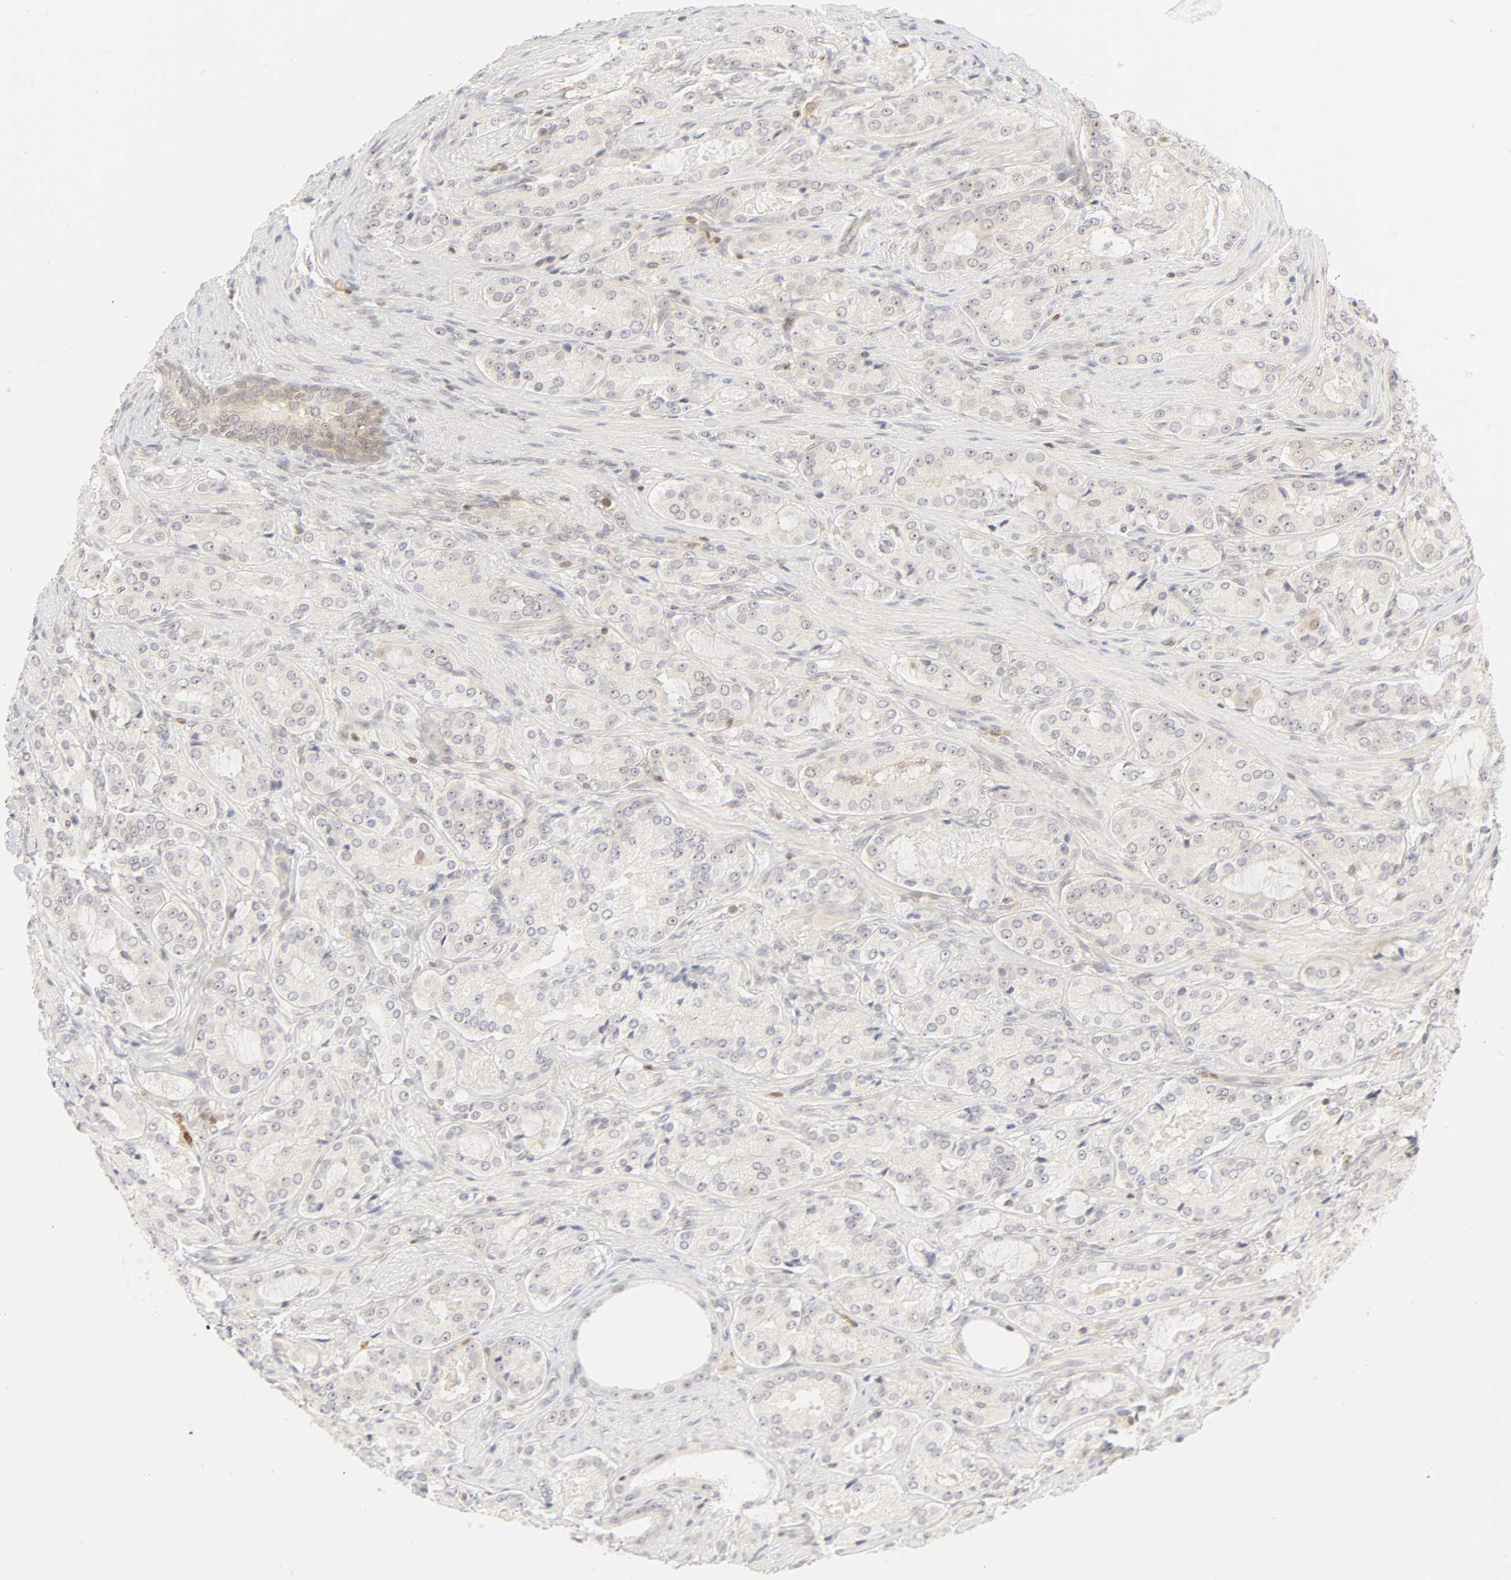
{"staining": {"intensity": "weak", "quantity": "<25%", "location": "cytoplasmic/membranous,nuclear"}, "tissue": "prostate cancer", "cell_type": "Tumor cells", "image_type": "cancer", "snomed": [{"axis": "morphology", "description": "Adenocarcinoma, High grade"}, {"axis": "topography", "description": "Prostate"}], "caption": "The photomicrograph shows no staining of tumor cells in high-grade adenocarcinoma (prostate). (DAB immunohistochemistry with hematoxylin counter stain).", "gene": "KIF2A", "patient": {"sex": "male", "age": 72}}